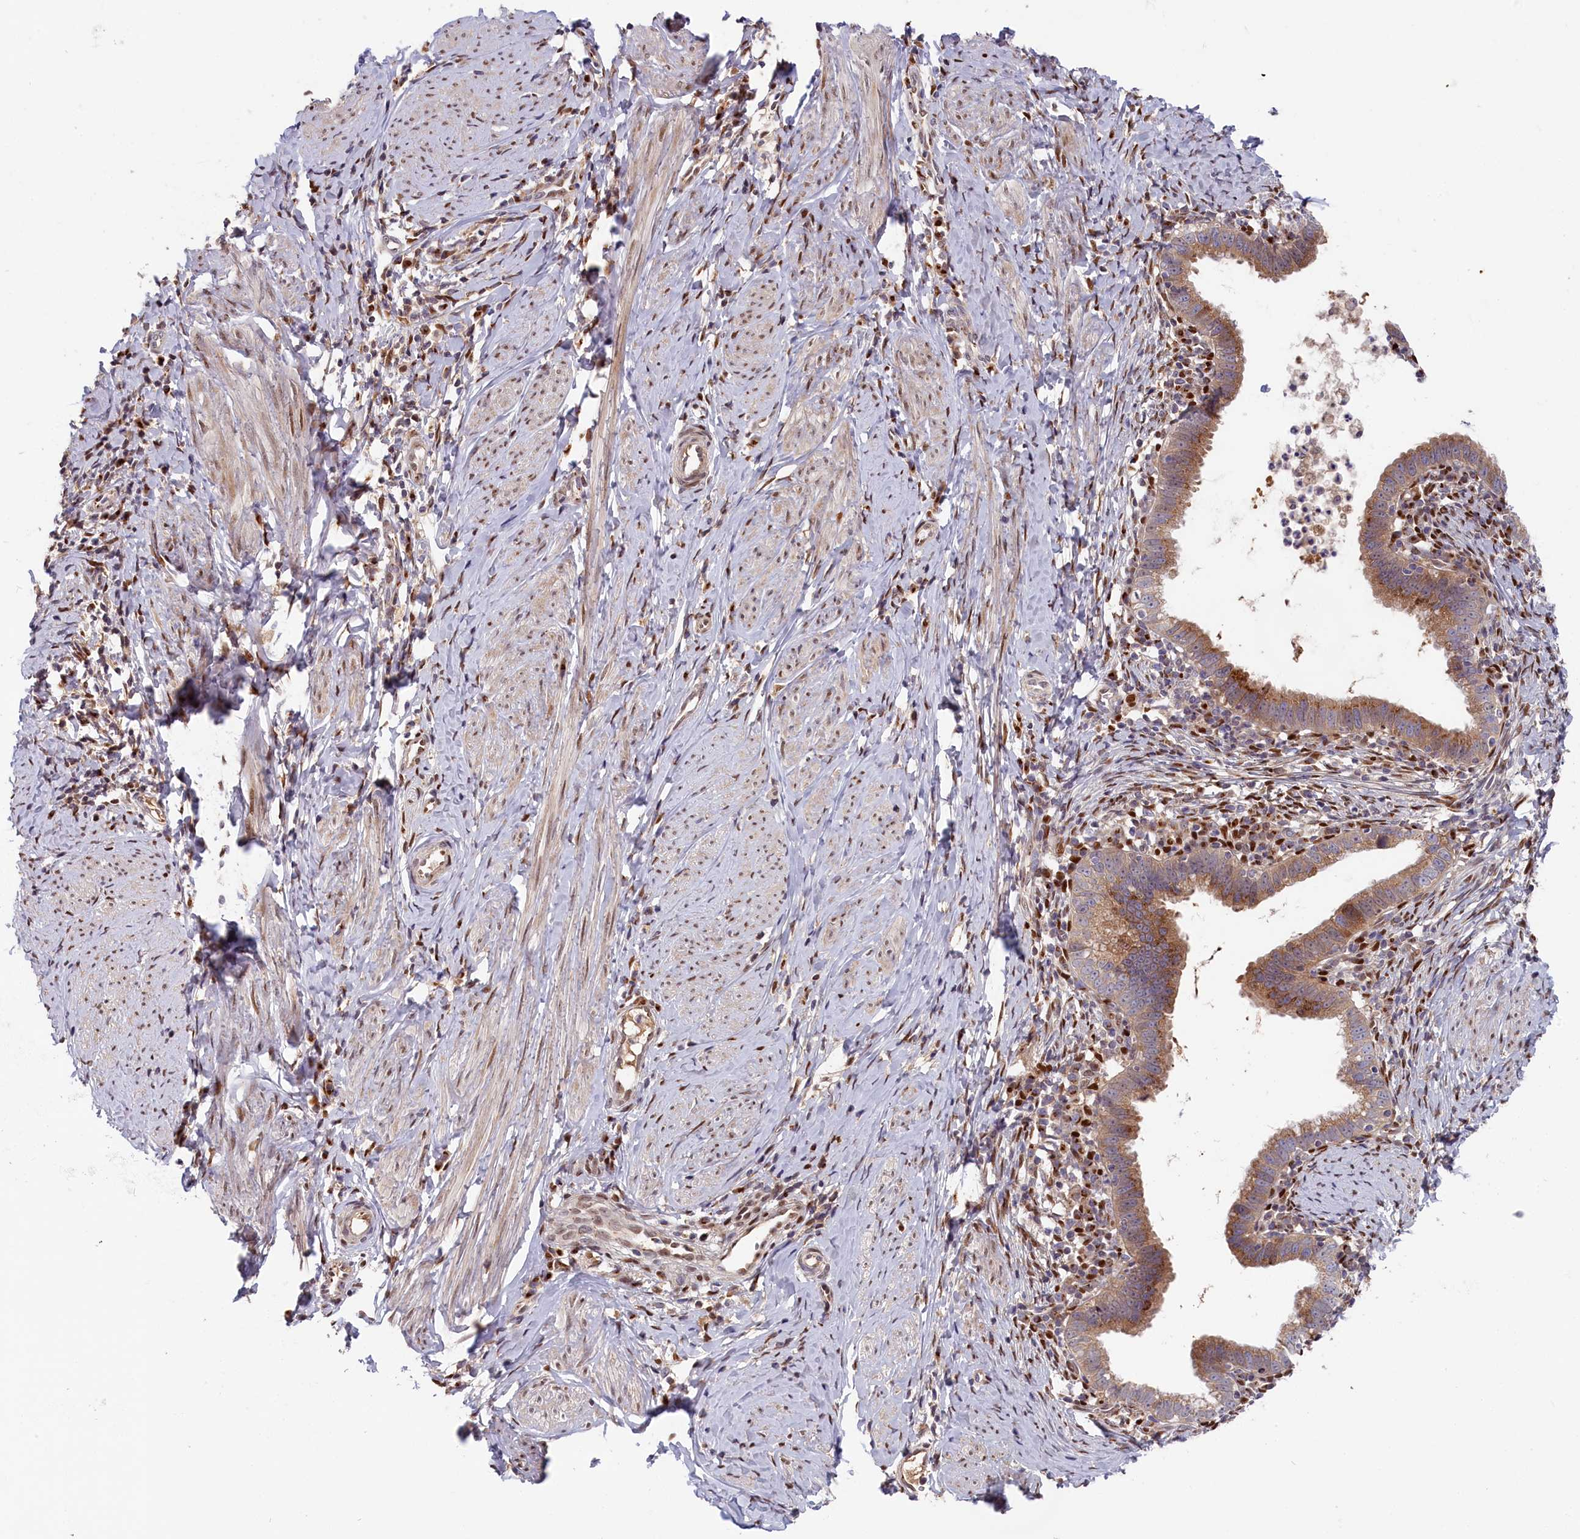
{"staining": {"intensity": "moderate", "quantity": ">75%", "location": "cytoplasmic/membranous"}, "tissue": "cervical cancer", "cell_type": "Tumor cells", "image_type": "cancer", "snomed": [{"axis": "morphology", "description": "Adenocarcinoma, NOS"}, {"axis": "topography", "description": "Cervix"}], "caption": "IHC (DAB (3,3'-diaminobenzidine)) staining of human cervical adenocarcinoma displays moderate cytoplasmic/membranous protein expression in about >75% of tumor cells.", "gene": "CHST12", "patient": {"sex": "female", "age": 36}}